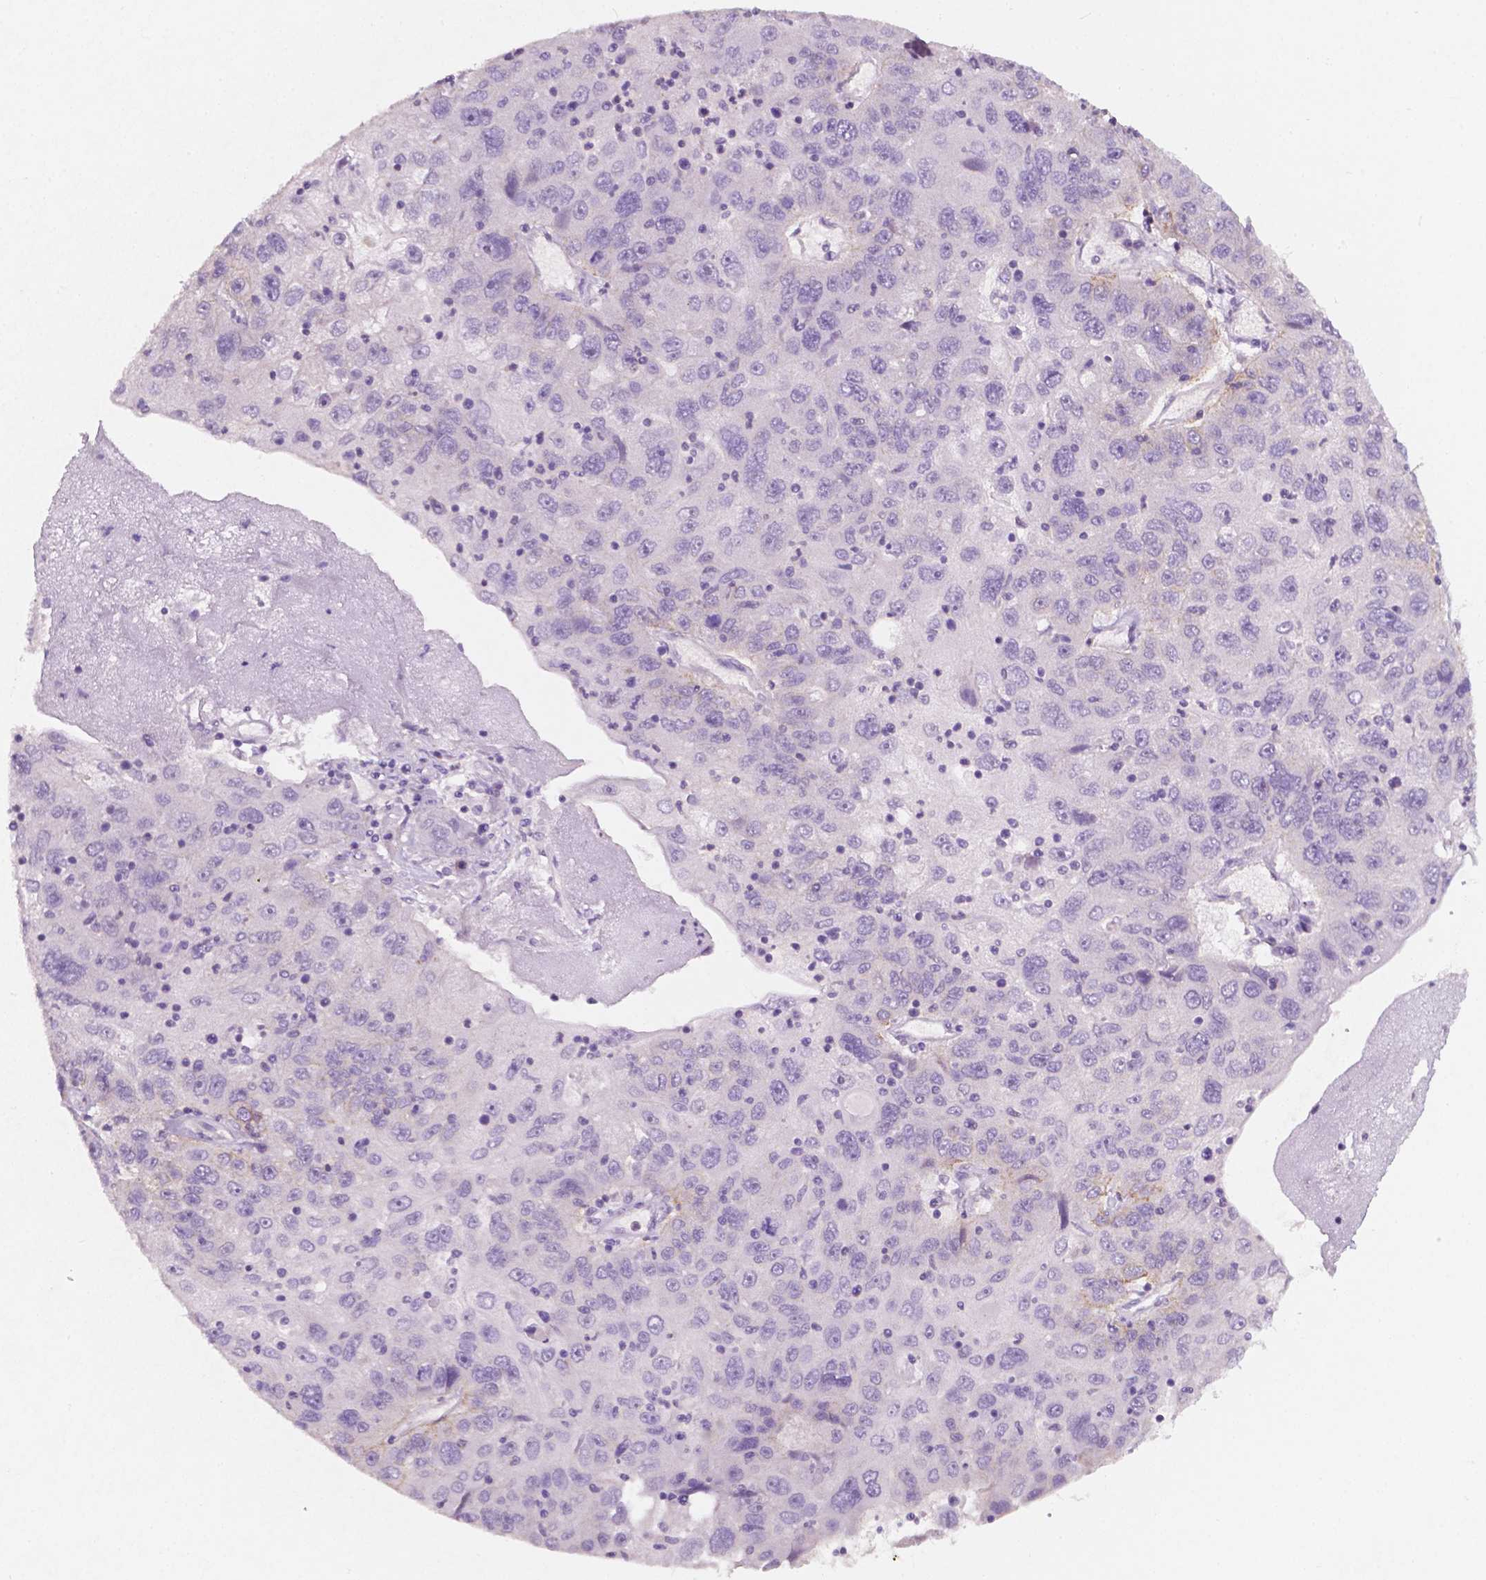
{"staining": {"intensity": "negative", "quantity": "none", "location": "none"}, "tissue": "stomach cancer", "cell_type": "Tumor cells", "image_type": "cancer", "snomed": [{"axis": "morphology", "description": "Adenocarcinoma, NOS"}, {"axis": "topography", "description": "Stomach"}], "caption": "DAB (3,3'-diaminobenzidine) immunohistochemical staining of human stomach cancer reveals no significant expression in tumor cells.", "gene": "EGFR", "patient": {"sex": "male", "age": 56}}